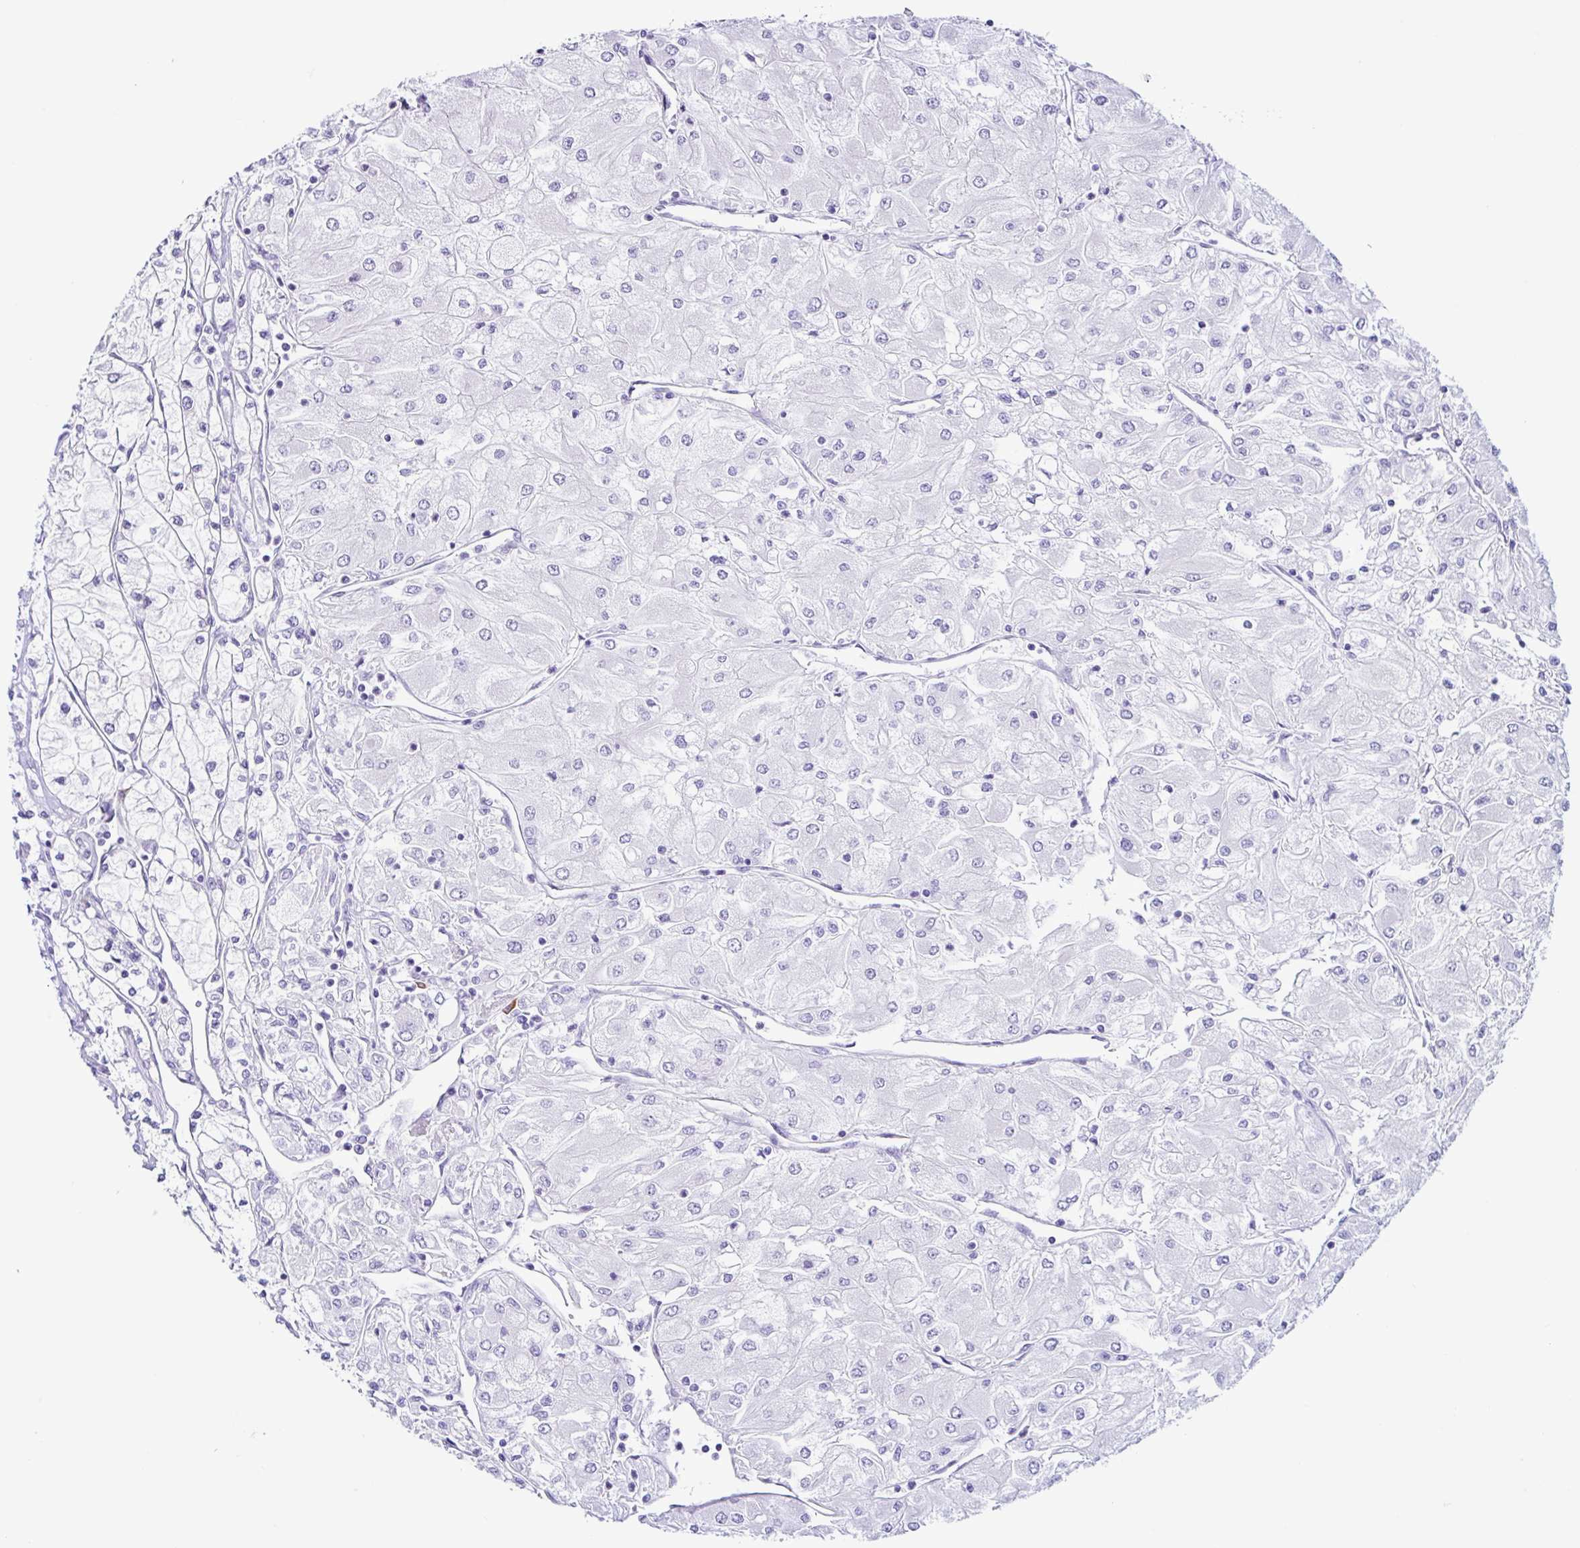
{"staining": {"intensity": "negative", "quantity": "none", "location": "none"}, "tissue": "renal cancer", "cell_type": "Tumor cells", "image_type": "cancer", "snomed": [{"axis": "morphology", "description": "Adenocarcinoma, NOS"}, {"axis": "topography", "description": "Kidney"}], "caption": "Image shows no significant protein staining in tumor cells of renal cancer. The staining is performed using DAB (3,3'-diaminobenzidine) brown chromogen with nuclei counter-stained in using hematoxylin.", "gene": "PIGF", "patient": {"sex": "male", "age": 80}}